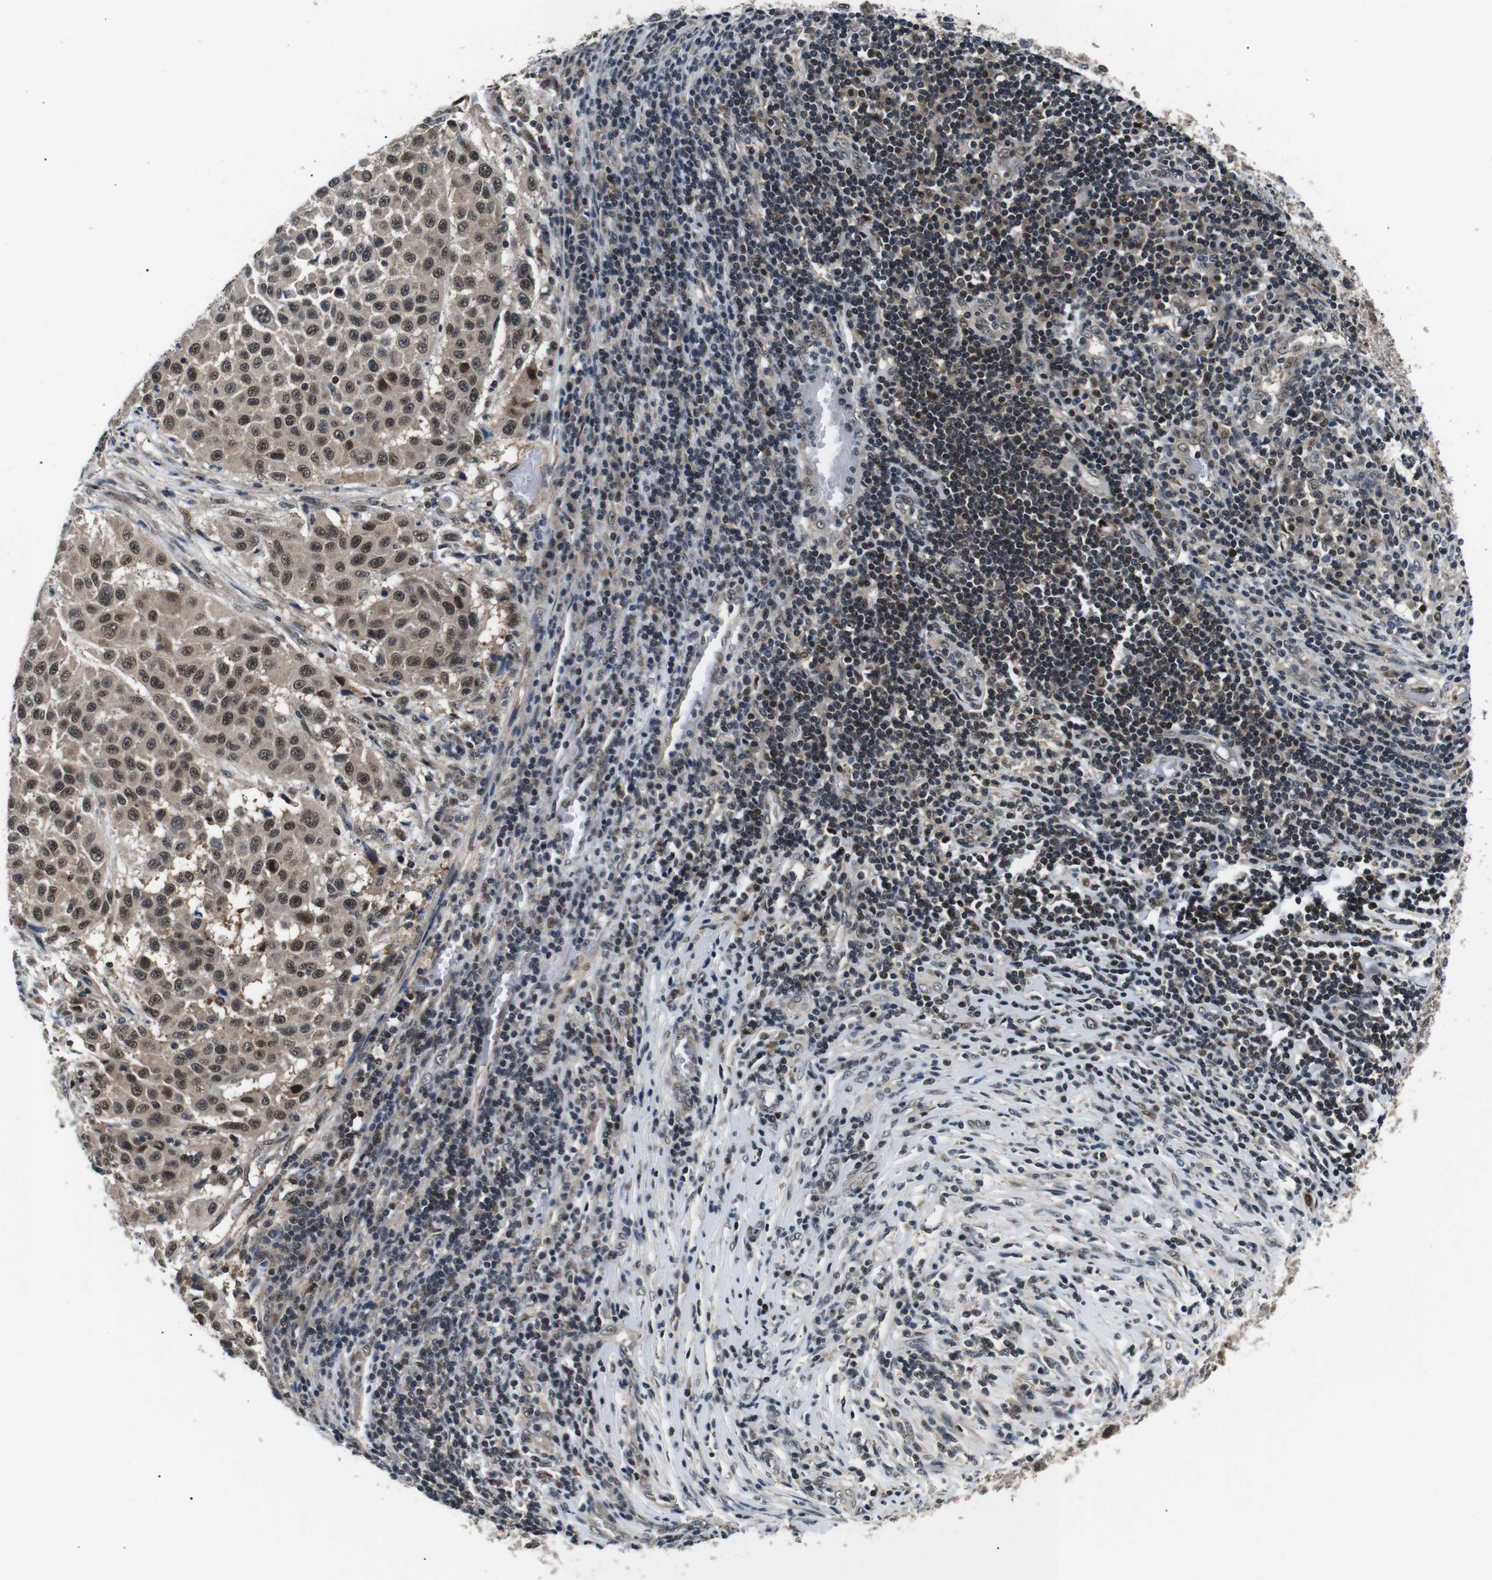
{"staining": {"intensity": "moderate", "quantity": ">75%", "location": "cytoplasmic/membranous,nuclear"}, "tissue": "melanoma", "cell_type": "Tumor cells", "image_type": "cancer", "snomed": [{"axis": "morphology", "description": "Malignant melanoma, Metastatic site"}, {"axis": "topography", "description": "Lymph node"}], "caption": "Moderate cytoplasmic/membranous and nuclear protein staining is present in about >75% of tumor cells in malignant melanoma (metastatic site).", "gene": "SKP1", "patient": {"sex": "male", "age": 61}}